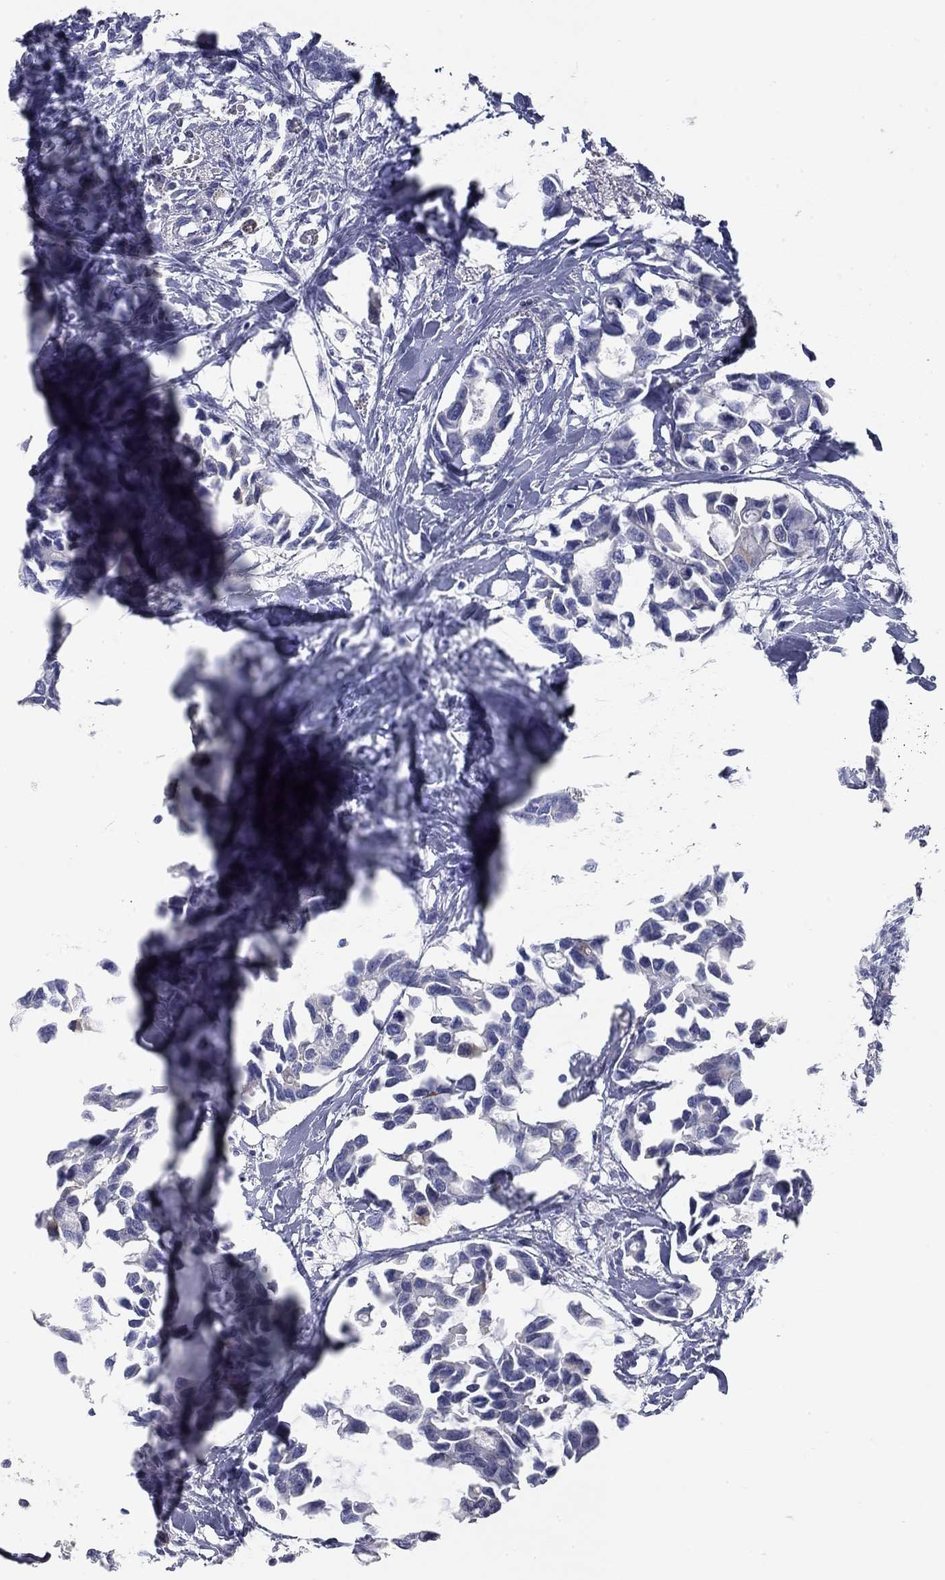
{"staining": {"intensity": "negative", "quantity": "none", "location": "none"}, "tissue": "breast cancer", "cell_type": "Tumor cells", "image_type": "cancer", "snomed": [{"axis": "morphology", "description": "Duct carcinoma"}, {"axis": "topography", "description": "Breast"}], "caption": "DAB (3,3'-diaminobenzidine) immunohistochemical staining of human breast cancer exhibits no significant positivity in tumor cells.", "gene": "TAC1", "patient": {"sex": "female", "age": 83}}